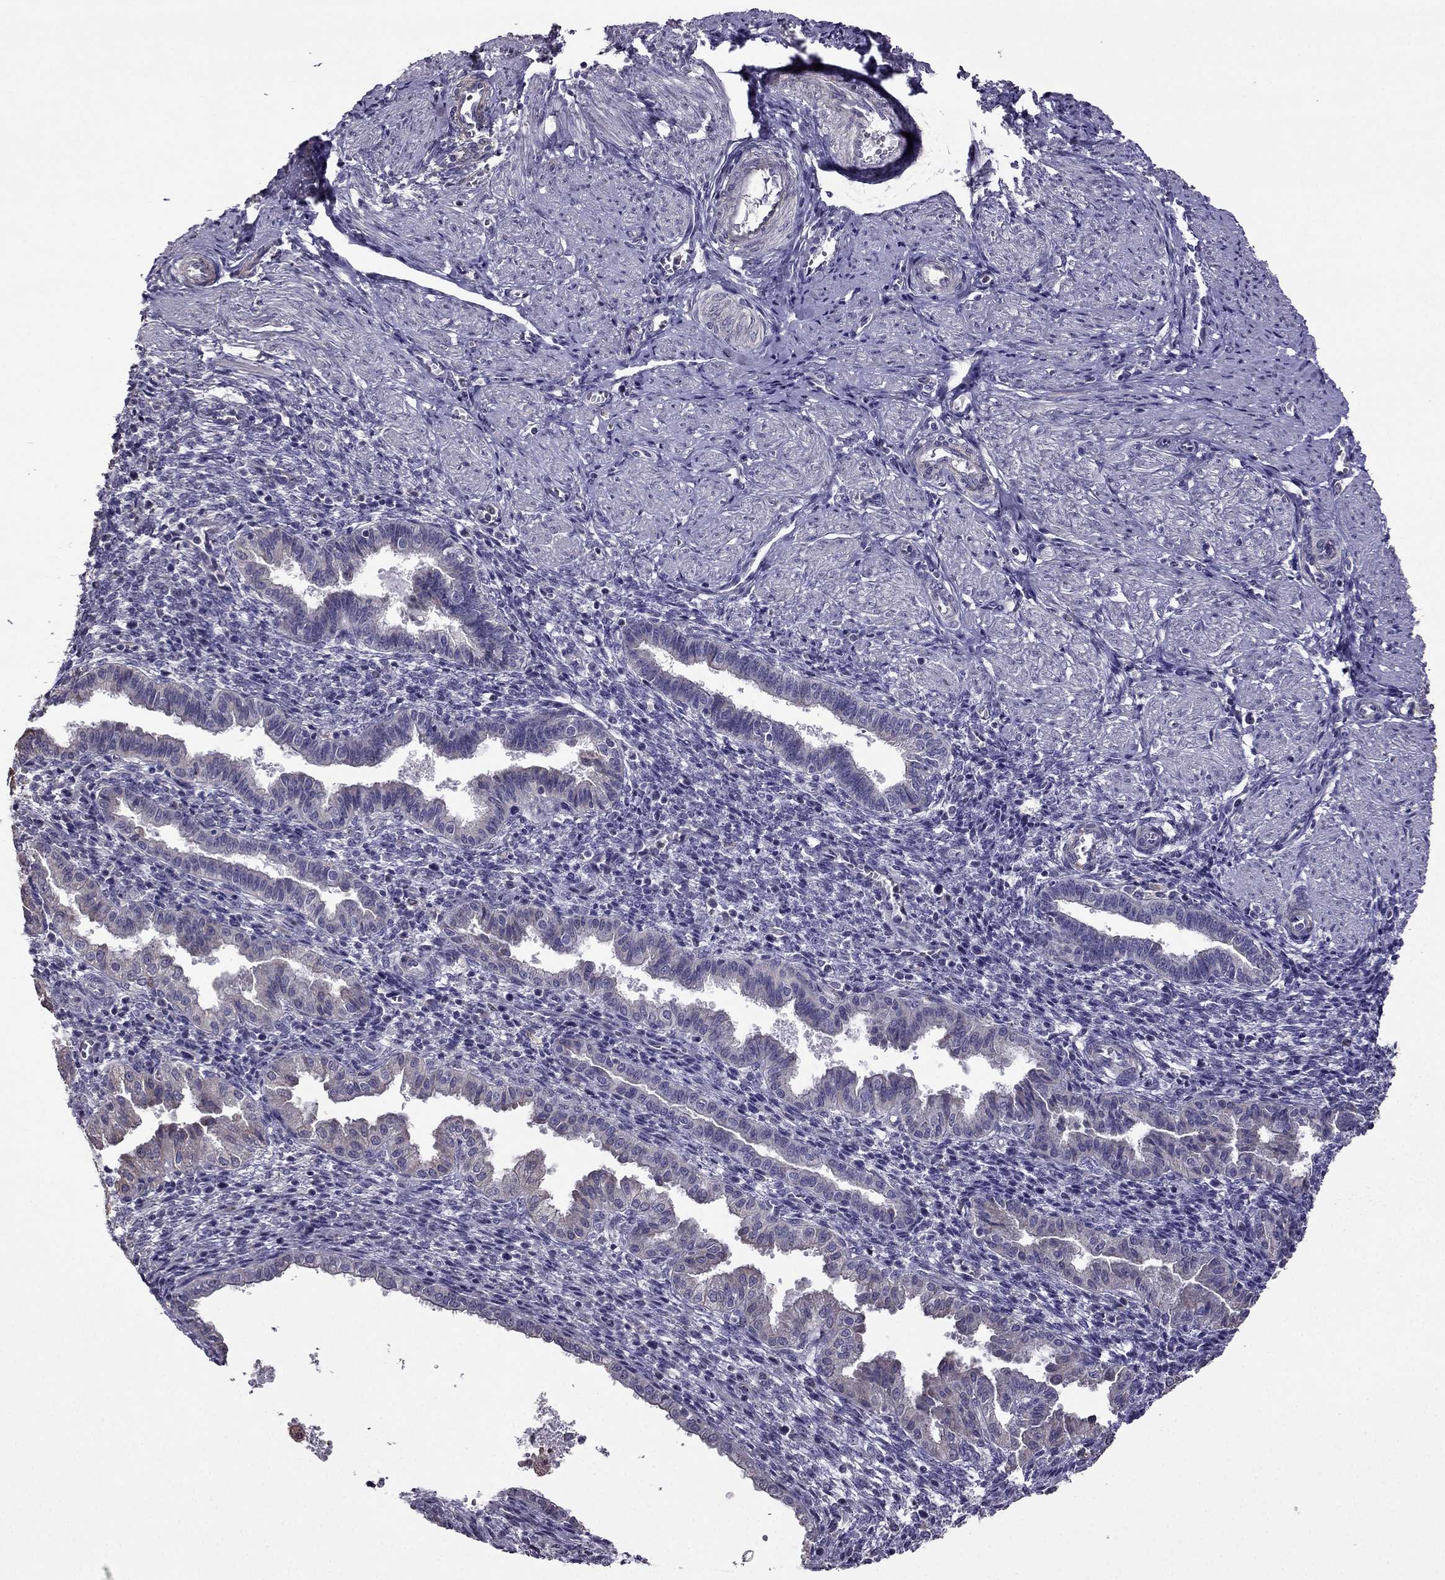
{"staining": {"intensity": "negative", "quantity": "none", "location": "none"}, "tissue": "endometrium", "cell_type": "Cells in endometrial stroma", "image_type": "normal", "snomed": [{"axis": "morphology", "description": "Normal tissue, NOS"}, {"axis": "topography", "description": "Endometrium"}], "caption": "Immunohistochemistry micrograph of unremarkable endometrium: human endometrium stained with DAB (3,3'-diaminobenzidine) displays no significant protein positivity in cells in endometrial stroma.", "gene": "CDH9", "patient": {"sex": "female", "age": 37}}